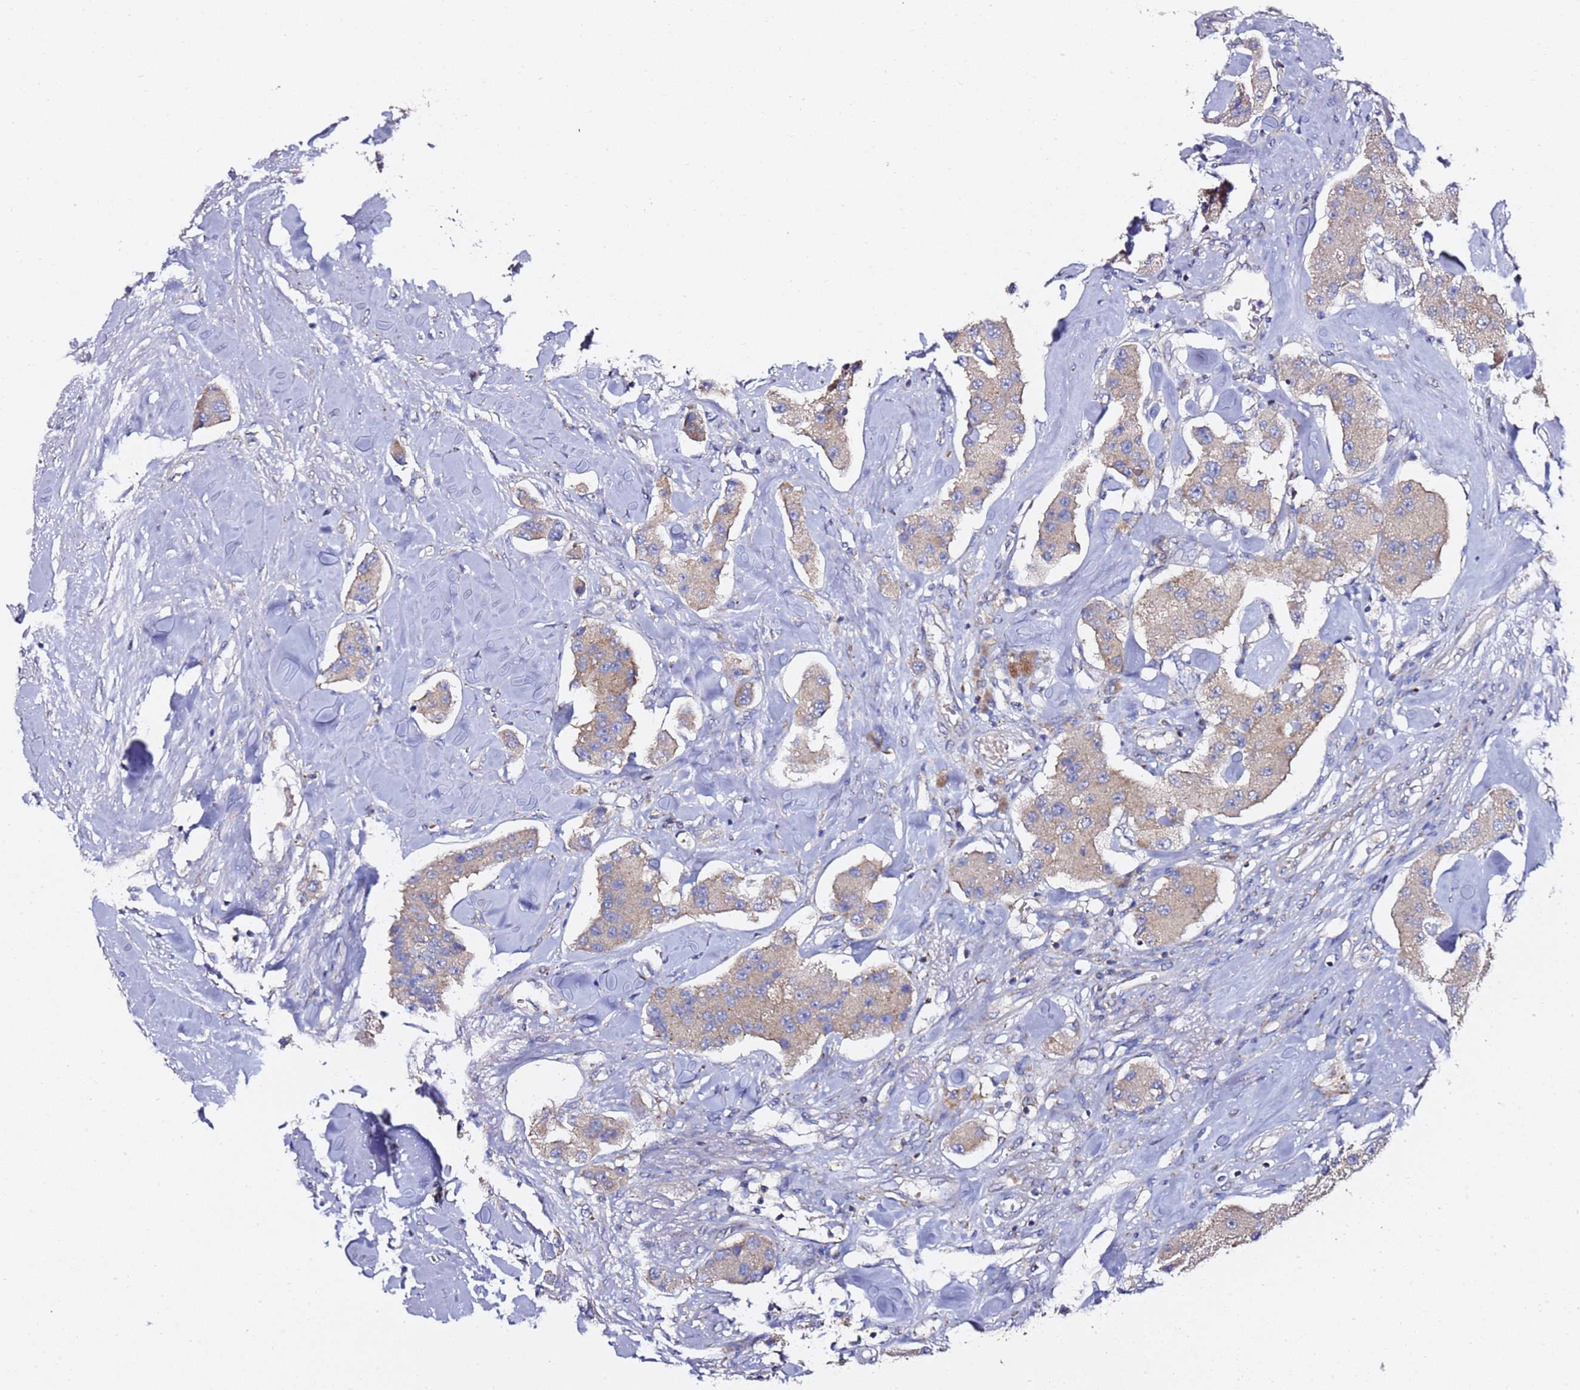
{"staining": {"intensity": "weak", "quantity": "25%-75%", "location": "cytoplasmic/membranous"}, "tissue": "carcinoid", "cell_type": "Tumor cells", "image_type": "cancer", "snomed": [{"axis": "morphology", "description": "Carcinoid, malignant, NOS"}, {"axis": "topography", "description": "Pancreas"}], "caption": "Weak cytoplasmic/membranous staining for a protein is present in approximately 25%-75% of tumor cells of carcinoid using immunohistochemistry (IHC).", "gene": "C19orf12", "patient": {"sex": "male", "age": 41}}